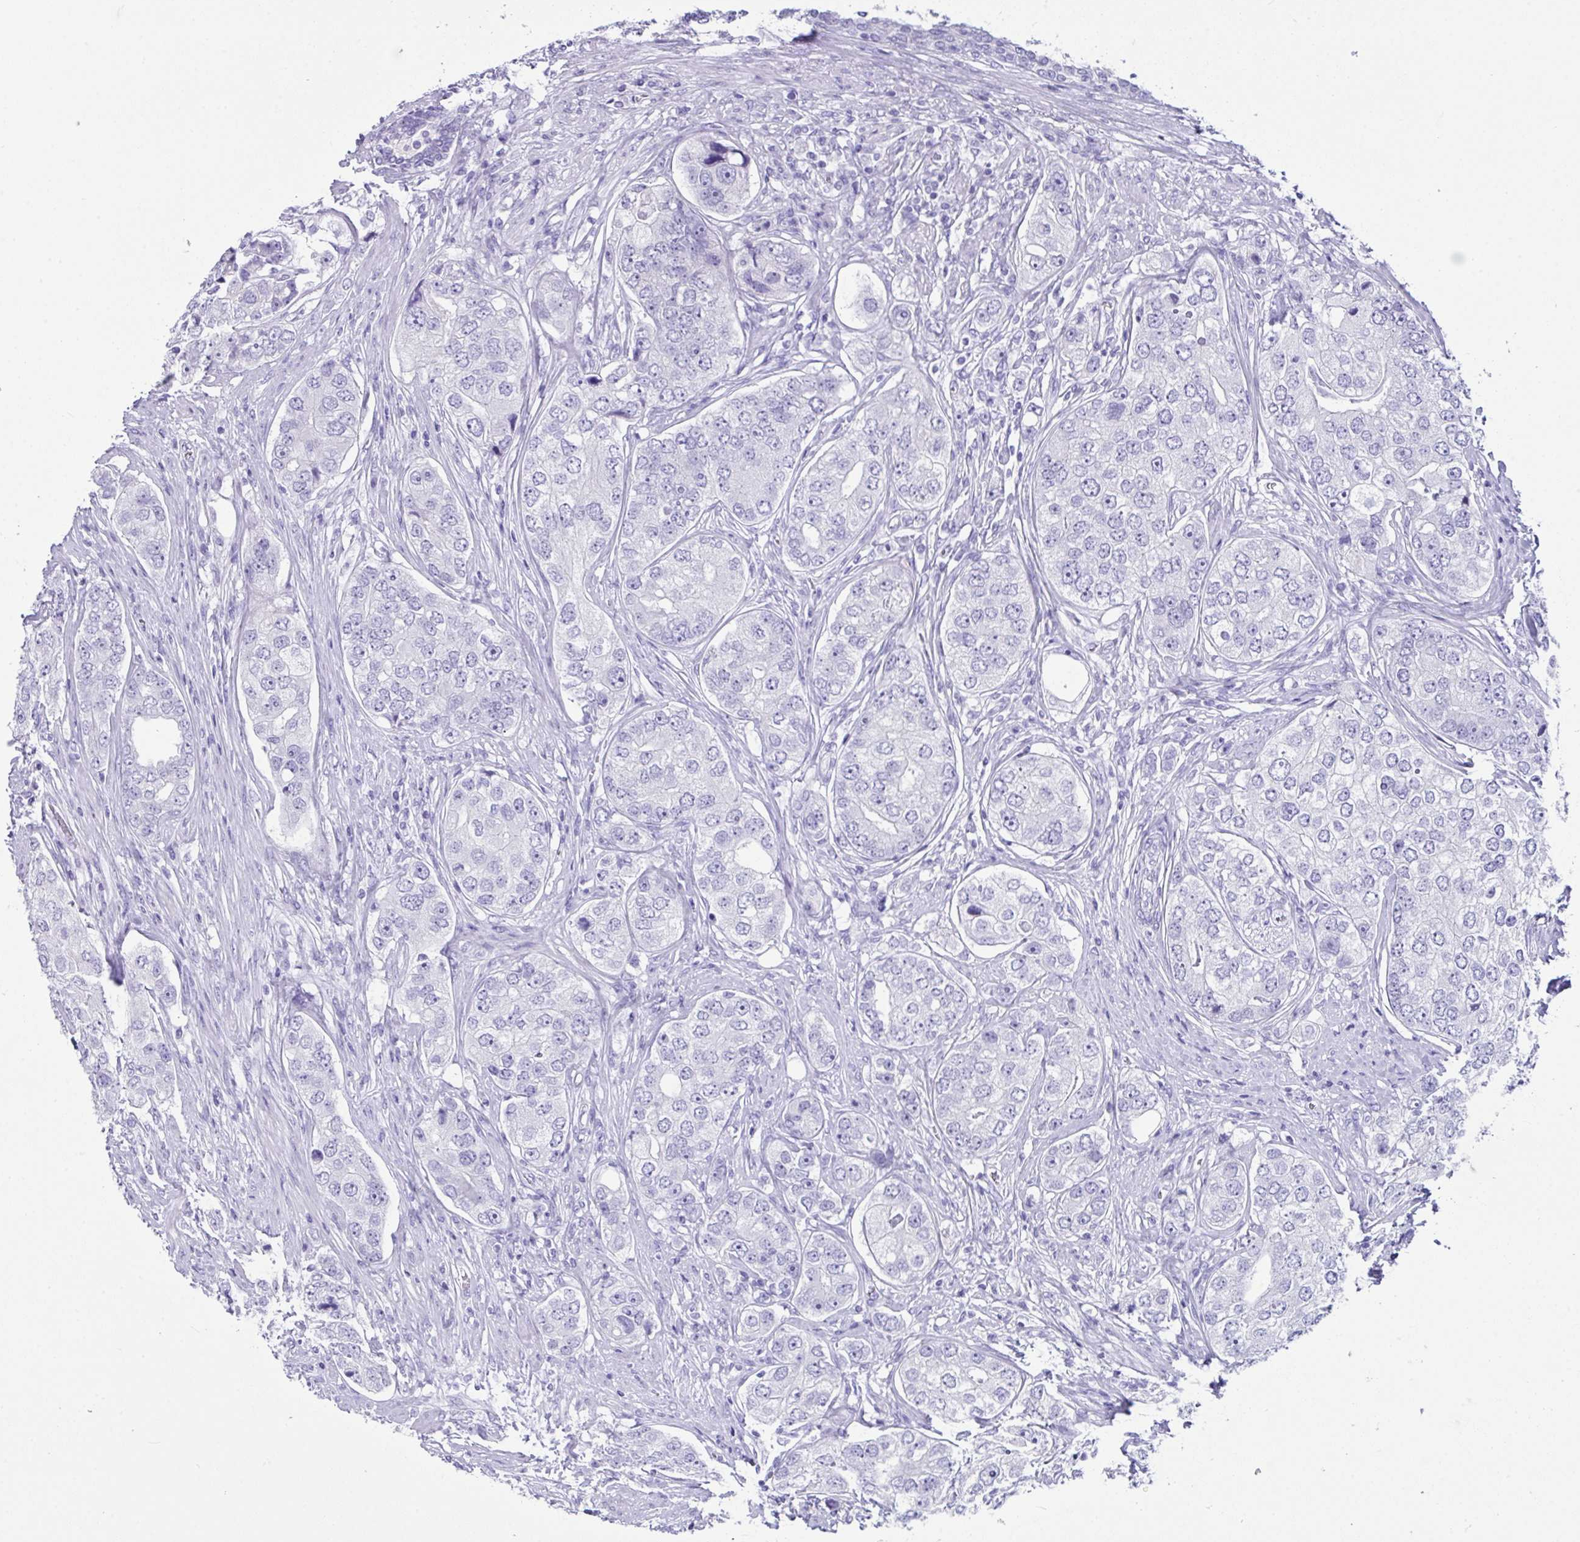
{"staining": {"intensity": "negative", "quantity": "none", "location": "none"}, "tissue": "prostate cancer", "cell_type": "Tumor cells", "image_type": "cancer", "snomed": [{"axis": "morphology", "description": "Adenocarcinoma, High grade"}, {"axis": "topography", "description": "Prostate"}], "caption": "DAB immunohistochemical staining of human high-grade adenocarcinoma (prostate) exhibits no significant expression in tumor cells.", "gene": "LGALS4", "patient": {"sex": "male", "age": 60}}